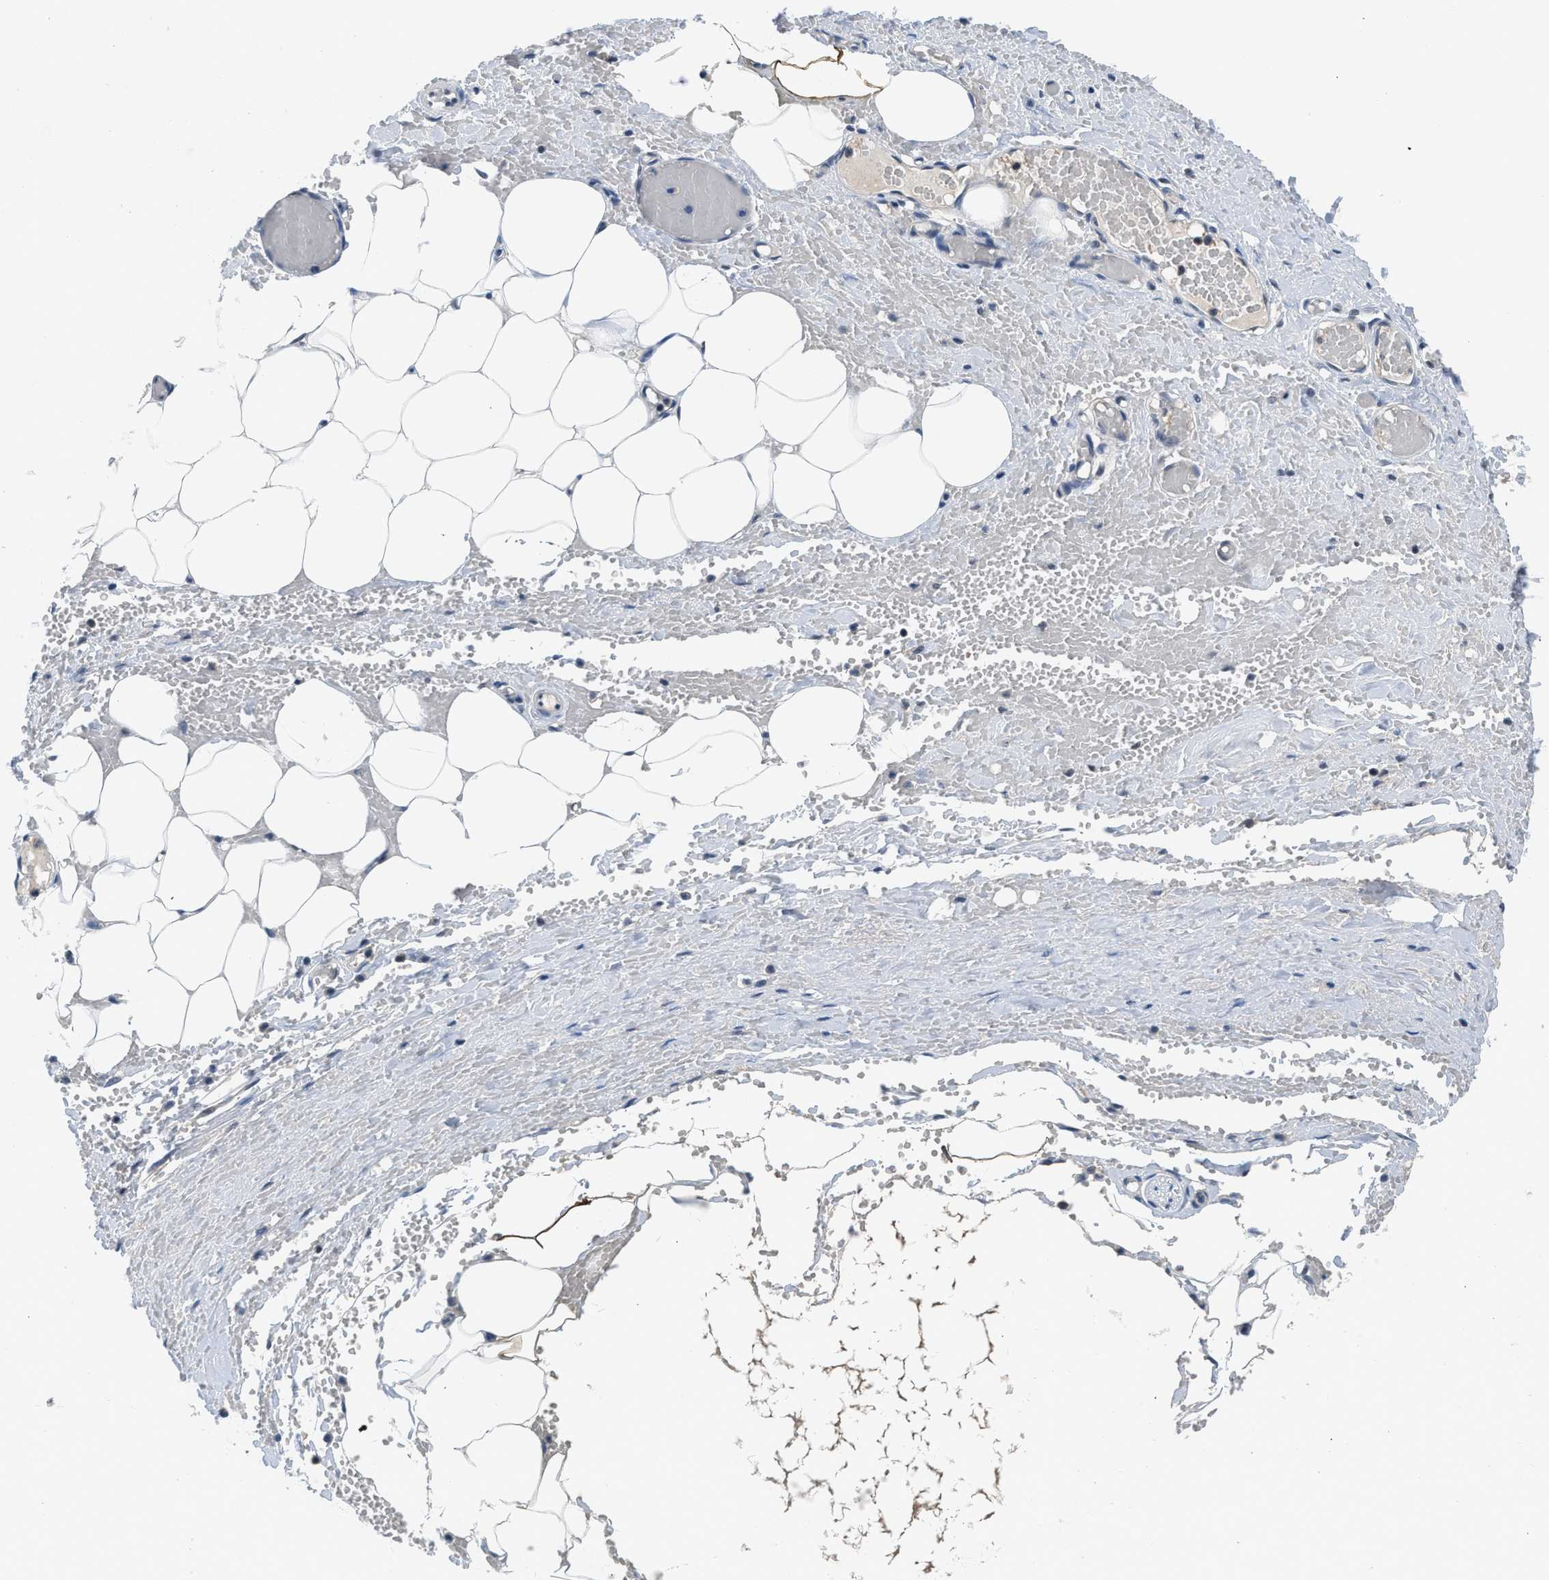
{"staining": {"intensity": "weak", "quantity": "<25%", "location": "cytoplasmic/membranous"}, "tissue": "adipose tissue", "cell_type": "Adipocytes", "image_type": "normal", "snomed": [{"axis": "morphology", "description": "Normal tissue, NOS"}, {"axis": "topography", "description": "Soft tissue"}, {"axis": "topography", "description": "Vascular tissue"}], "caption": "Protein analysis of benign adipose tissue displays no significant staining in adipocytes. (DAB (3,3'-diaminobenzidine) IHC with hematoxylin counter stain).", "gene": "TERF2IP", "patient": {"sex": "female", "age": 35}}